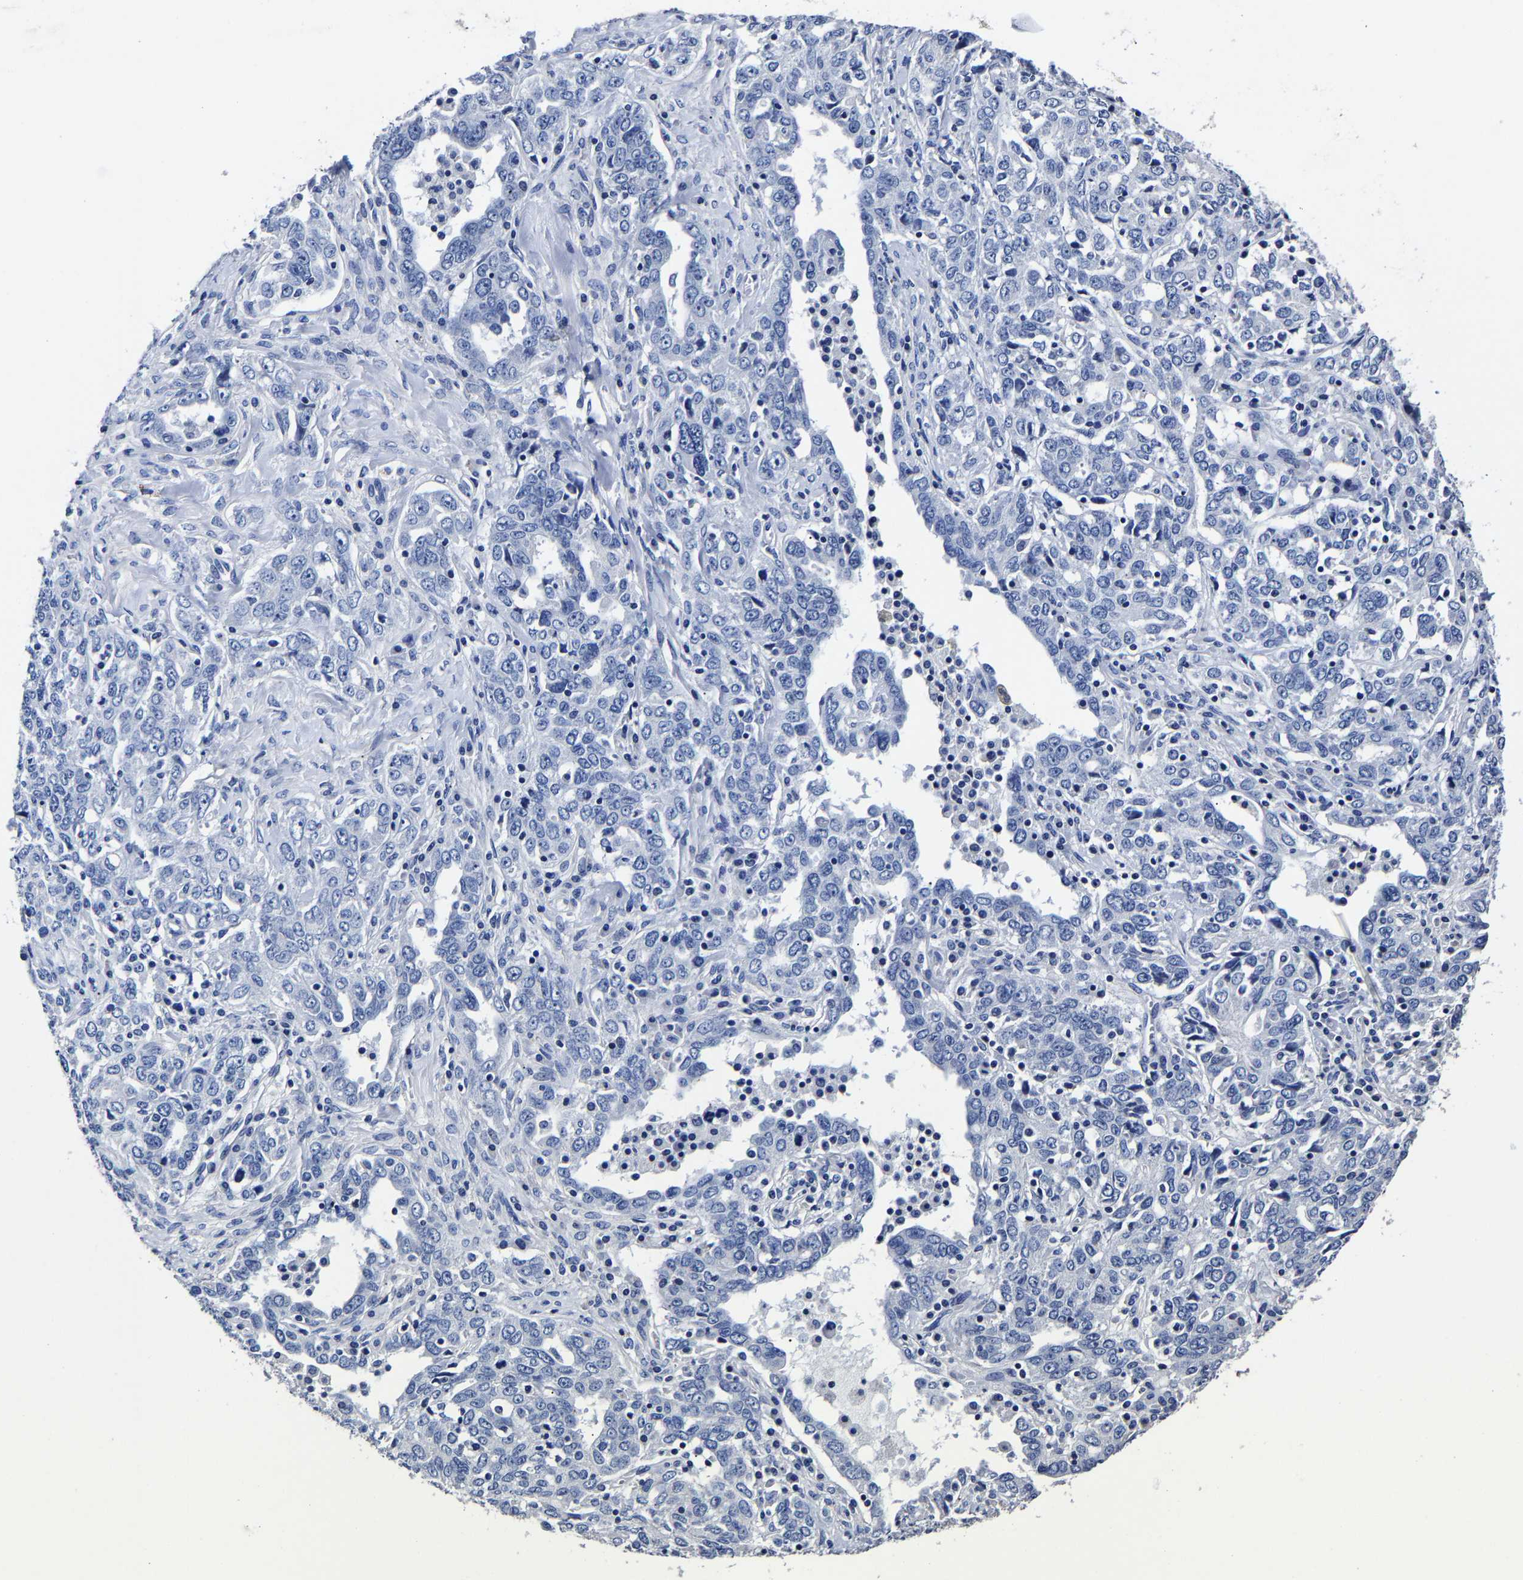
{"staining": {"intensity": "negative", "quantity": "none", "location": "none"}, "tissue": "ovarian cancer", "cell_type": "Tumor cells", "image_type": "cancer", "snomed": [{"axis": "morphology", "description": "Carcinoma, endometroid"}, {"axis": "topography", "description": "Ovary"}], "caption": "Image shows no protein staining in tumor cells of ovarian cancer tissue. (IHC, brightfield microscopy, high magnification).", "gene": "AKAP4", "patient": {"sex": "female", "age": 62}}